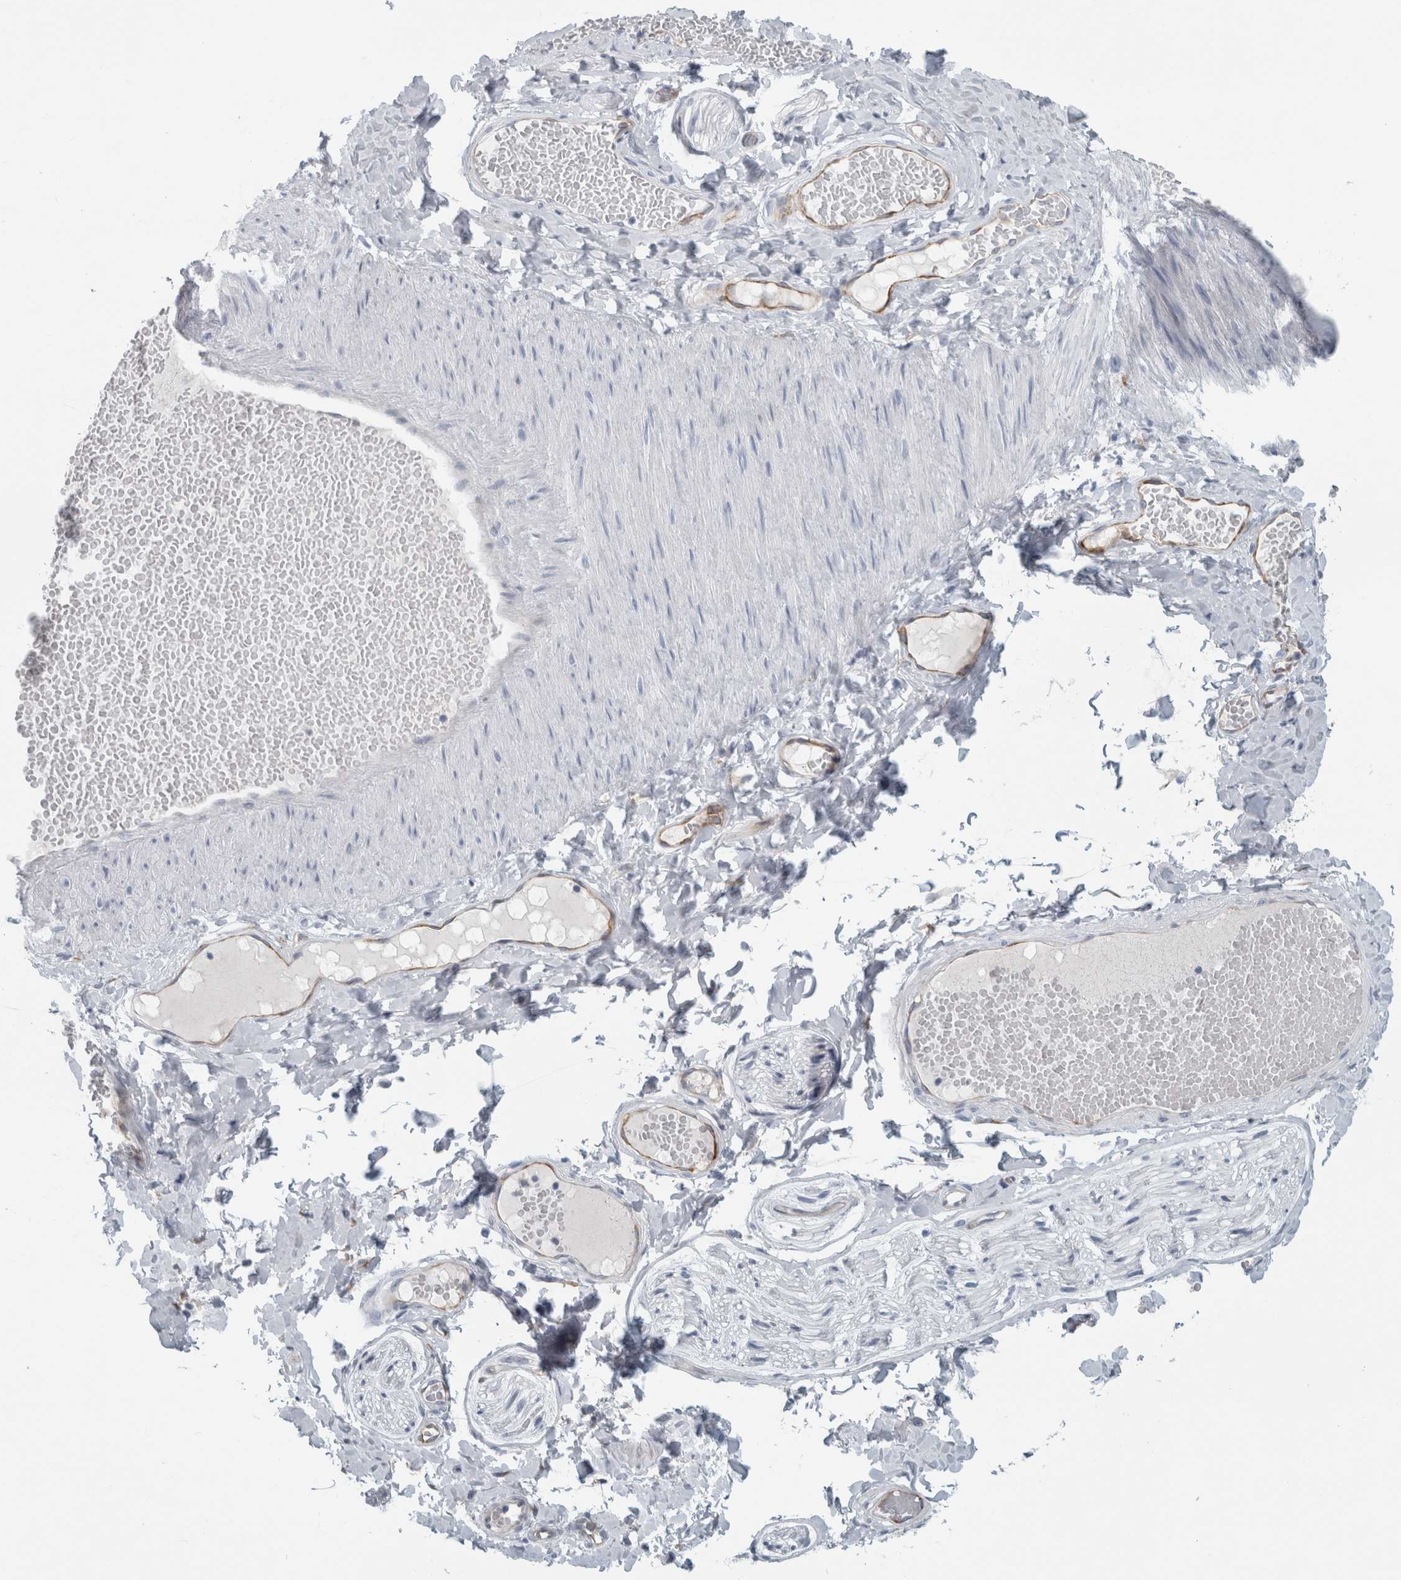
{"staining": {"intensity": "negative", "quantity": "none", "location": "none"}, "tissue": "adipose tissue", "cell_type": "Adipocytes", "image_type": "normal", "snomed": [{"axis": "morphology", "description": "Normal tissue, NOS"}, {"axis": "topography", "description": "Adipose tissue"}, {"axis": "topography", "description": "Vascular tissue"}, {"axis": "topography", "description": "Peripheral nerve tissue"}], "caption": "Protein analysis of unremarkable adipose tissue reveals no significant expression in adipocytes. Brightfield microscopy of immunohistochemistry stained with DAB (3,3'-diaminobenzidine) (brown) and hematoxylin (blue), captured at high magnification.", "gene": "B3GNT3", "patient": {"sex": "male", "age": 25}}